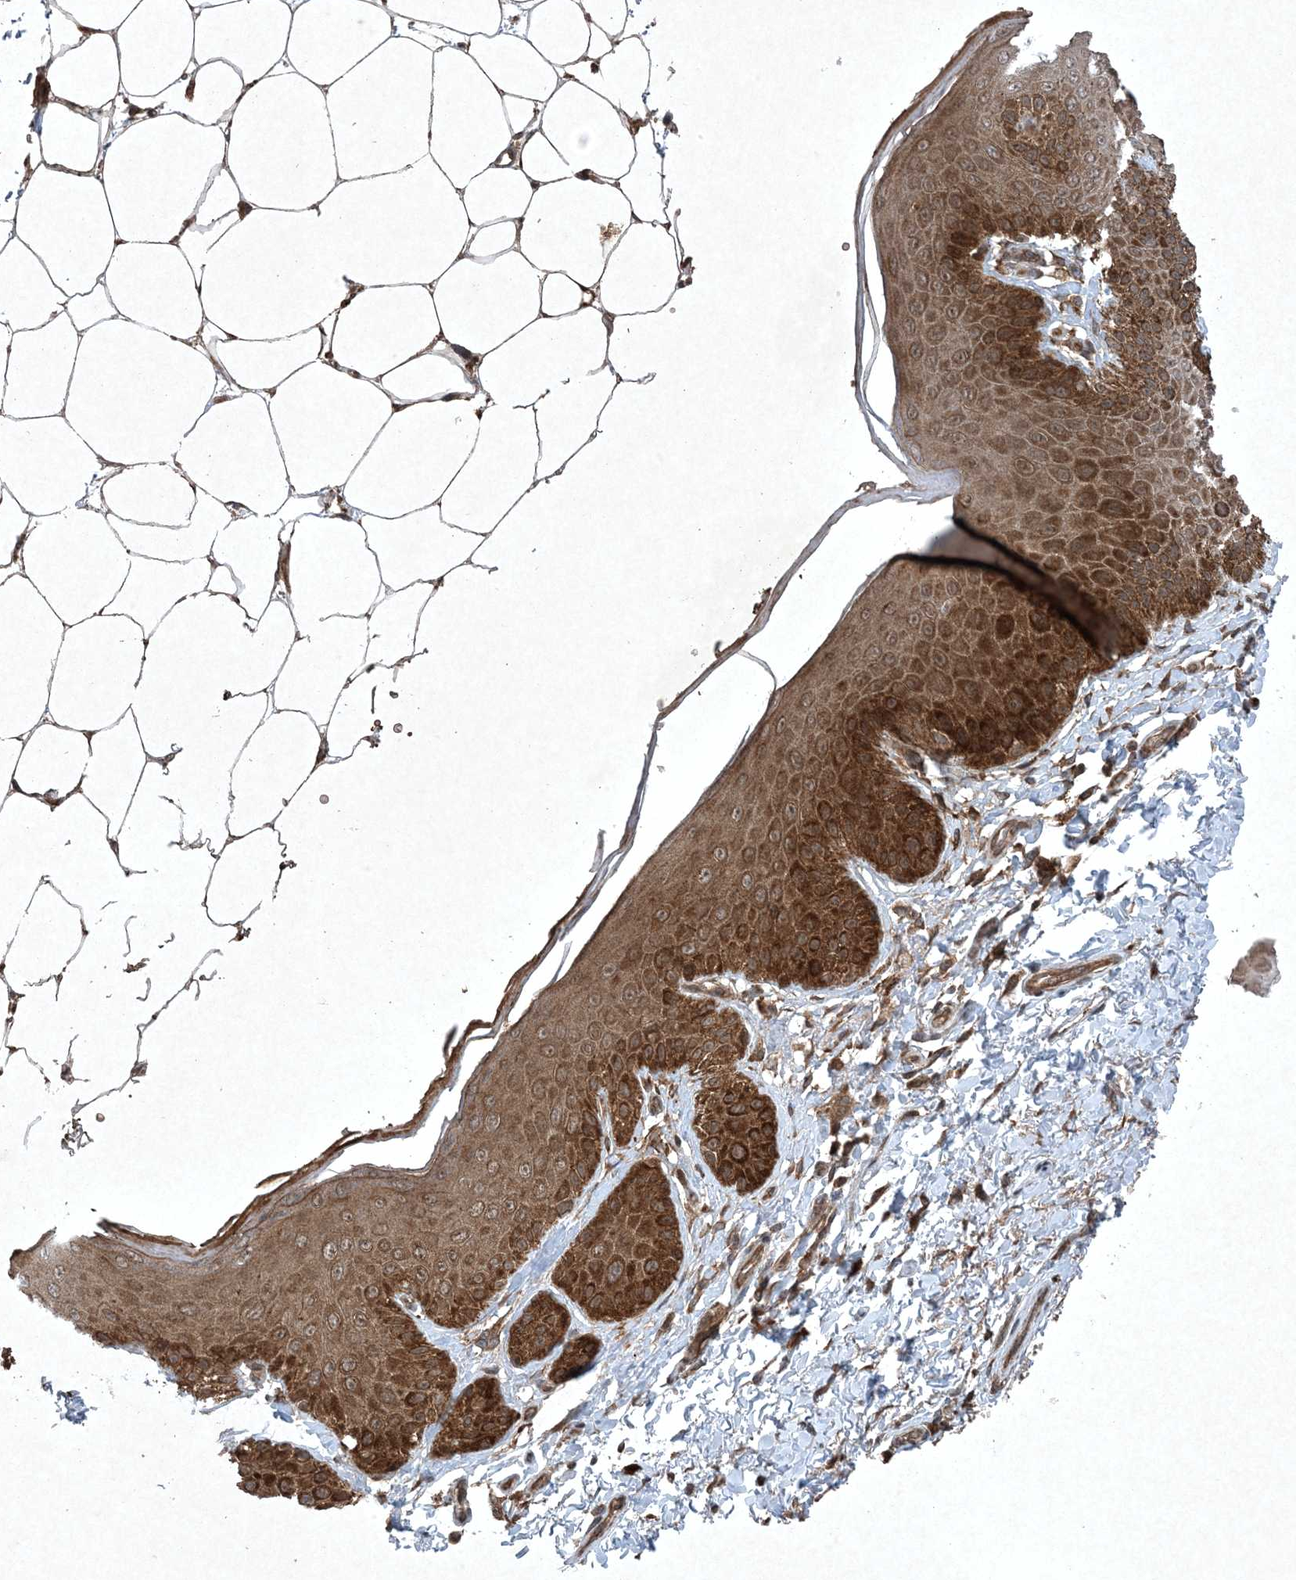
{"staining": {"intensity": "strong", "quantity": ">75%", "location": "cytoplasmic/membranous"}, "tissue": "skin", "cell_type": "Epidermal cells", "image_type": "normal", "snomed": [{"axis": "morphology", "description": "Normal tissue, NOS"}, {"axis": "topography", "description": "Anal"}], "caption": "The photomicrograph displays staining of unremarkable skin, revealing strong cytoplasmic/membranous protein expression (brown color) within epidermal cells.", "gene": "GNG5", "patient": {"sex": "male", "age": 44}}